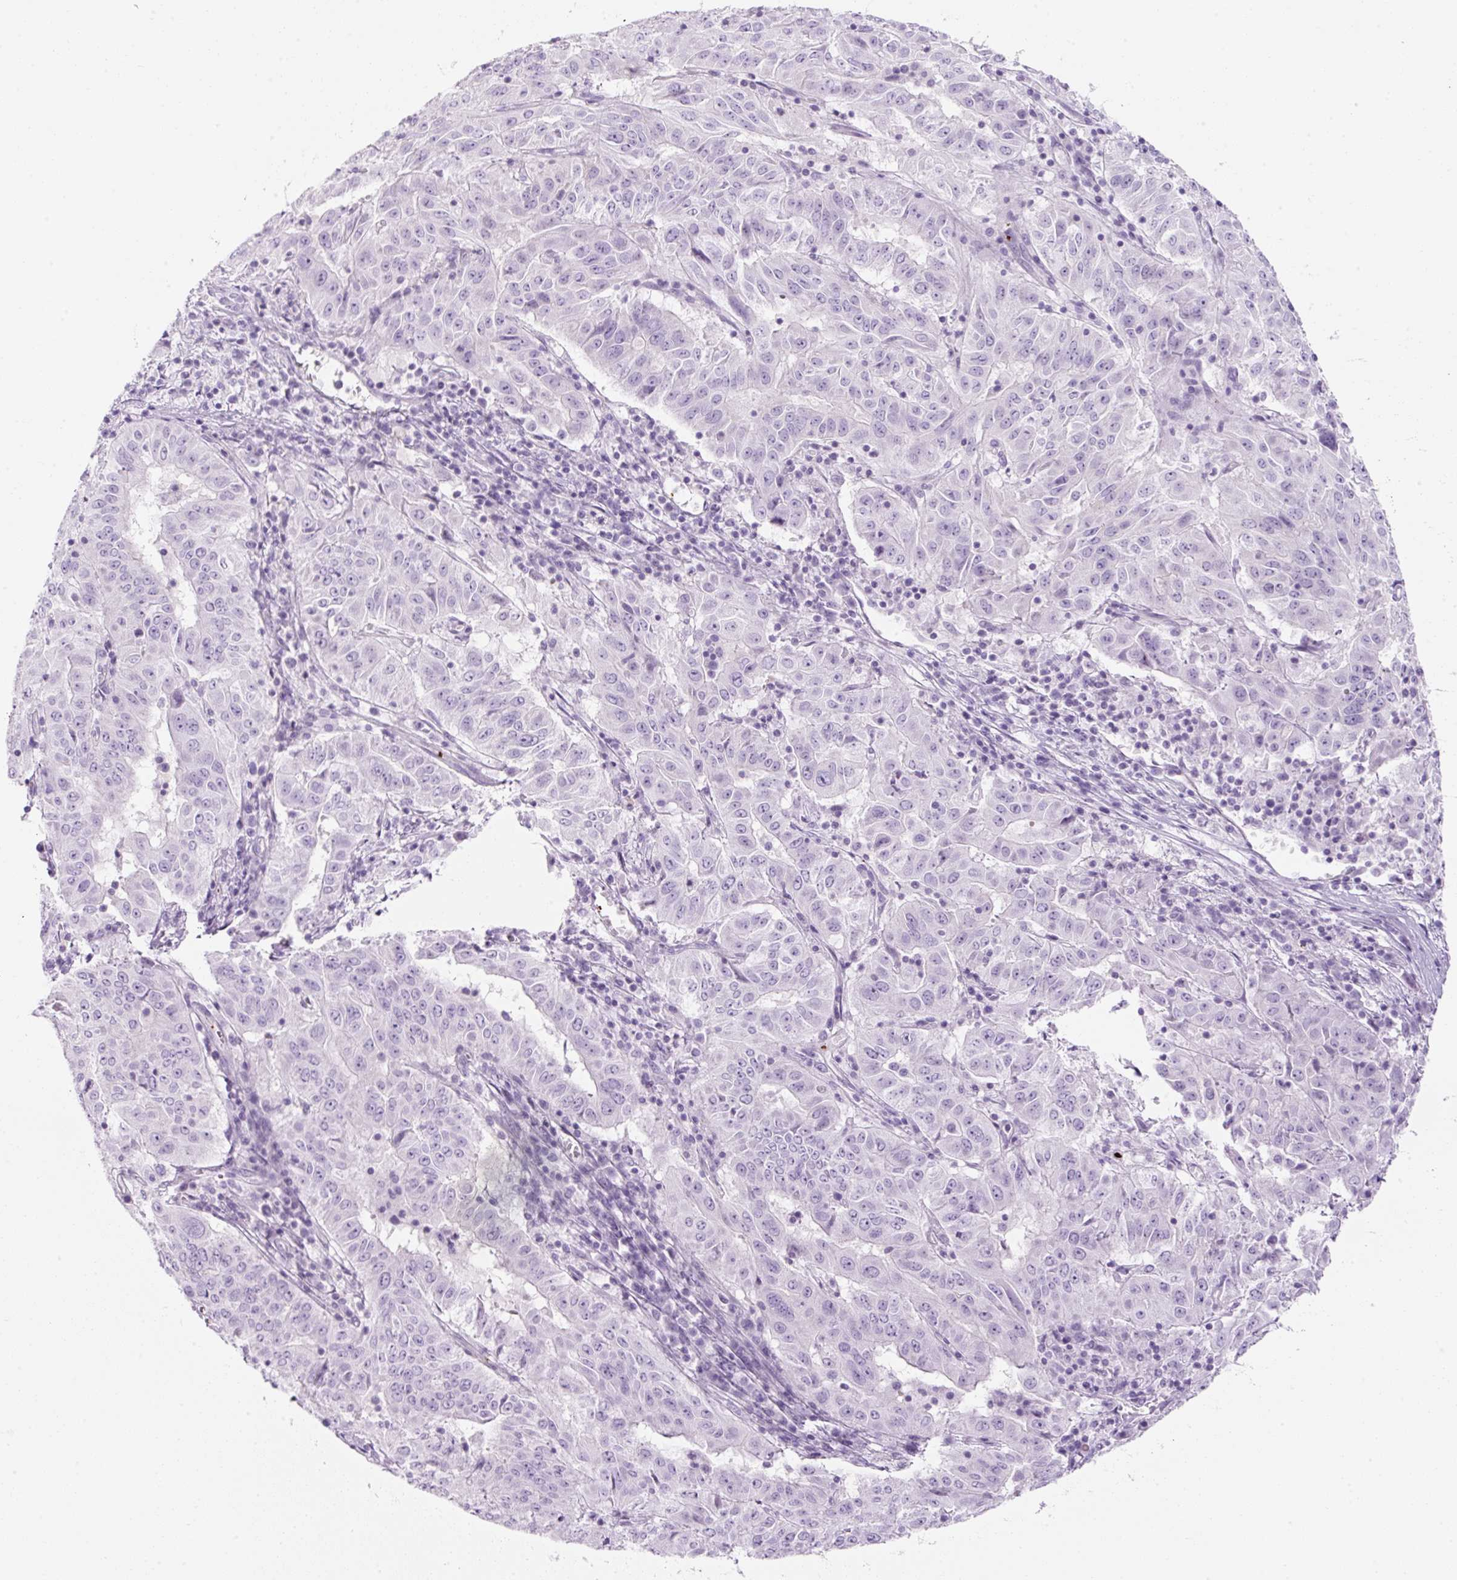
{"staining": {"intensity": "negative", "quantity": "none", "location": "none"}, "tissue": "pancreatic cancer", "cell_type": "Tumor cells", "image_type": "cancer", "snomed": [{"axis": "morphology", "description": "Adenocarcinoma, NOS"}, {"axis": "topography", "description": "Pancreas"}], "caption": "A high-resolution image shows IHC staining of pancreatic cancer, which demonstrates no significant positivity in tumor cells.", "gene": "PF4V1", "patient": {"sex": "male", "age": 63}}